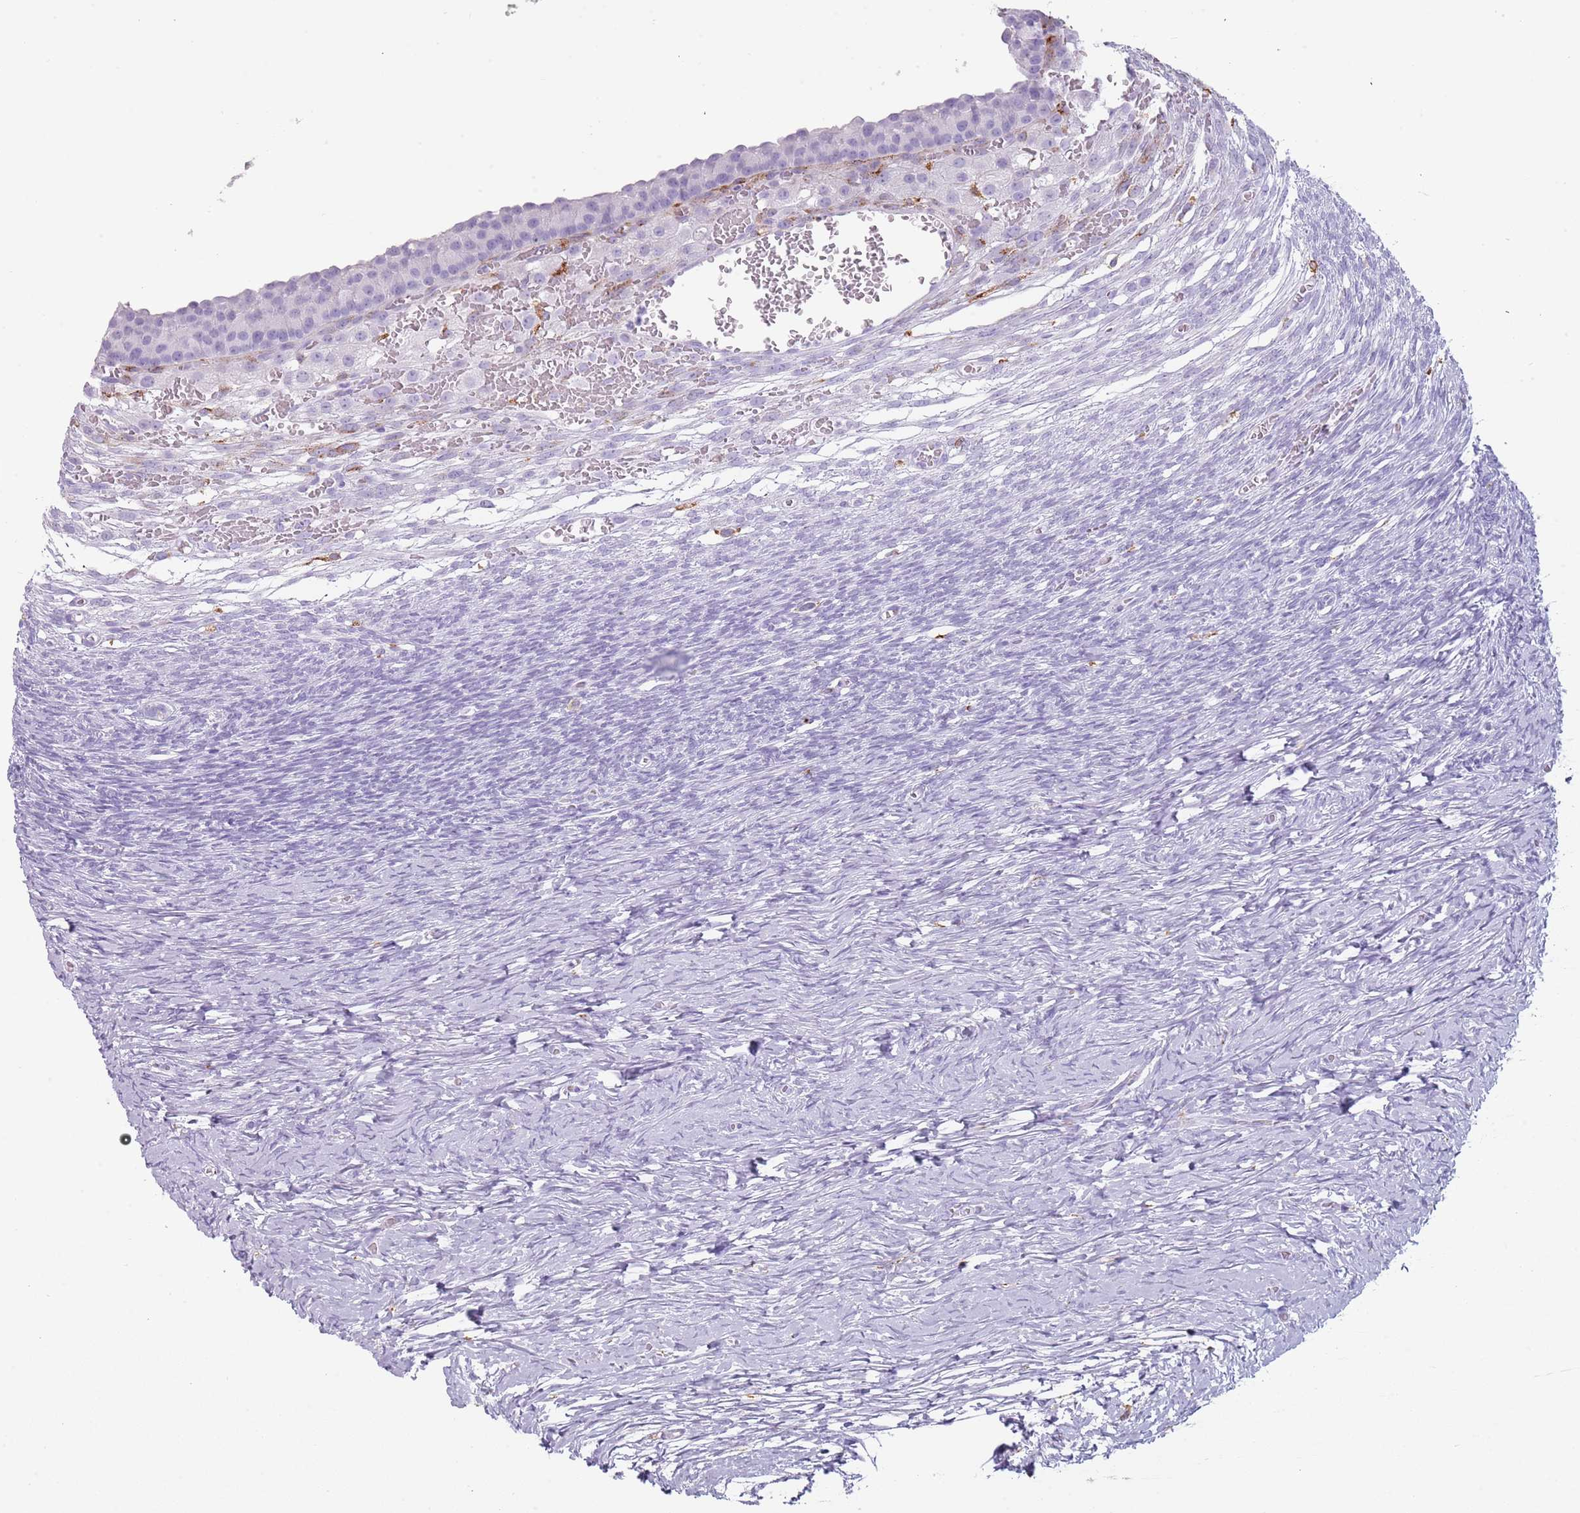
{"staining": {"intensity": "negative", "quantity": "none", "location": "none"}, "tissue": "ovary", "cell_type": "Follicle cells", "image_type": "normal", "snomed": [{"axis": "morphology", "description": "Normal tissue, NOS"}, {"axis": "topography", "description": "Ovary"}], "caption": "Image shows no protein expression in follicle cells of normal ovary.", "gene": "COLEC12", "patient": {"sex": "female", "age": 39}}